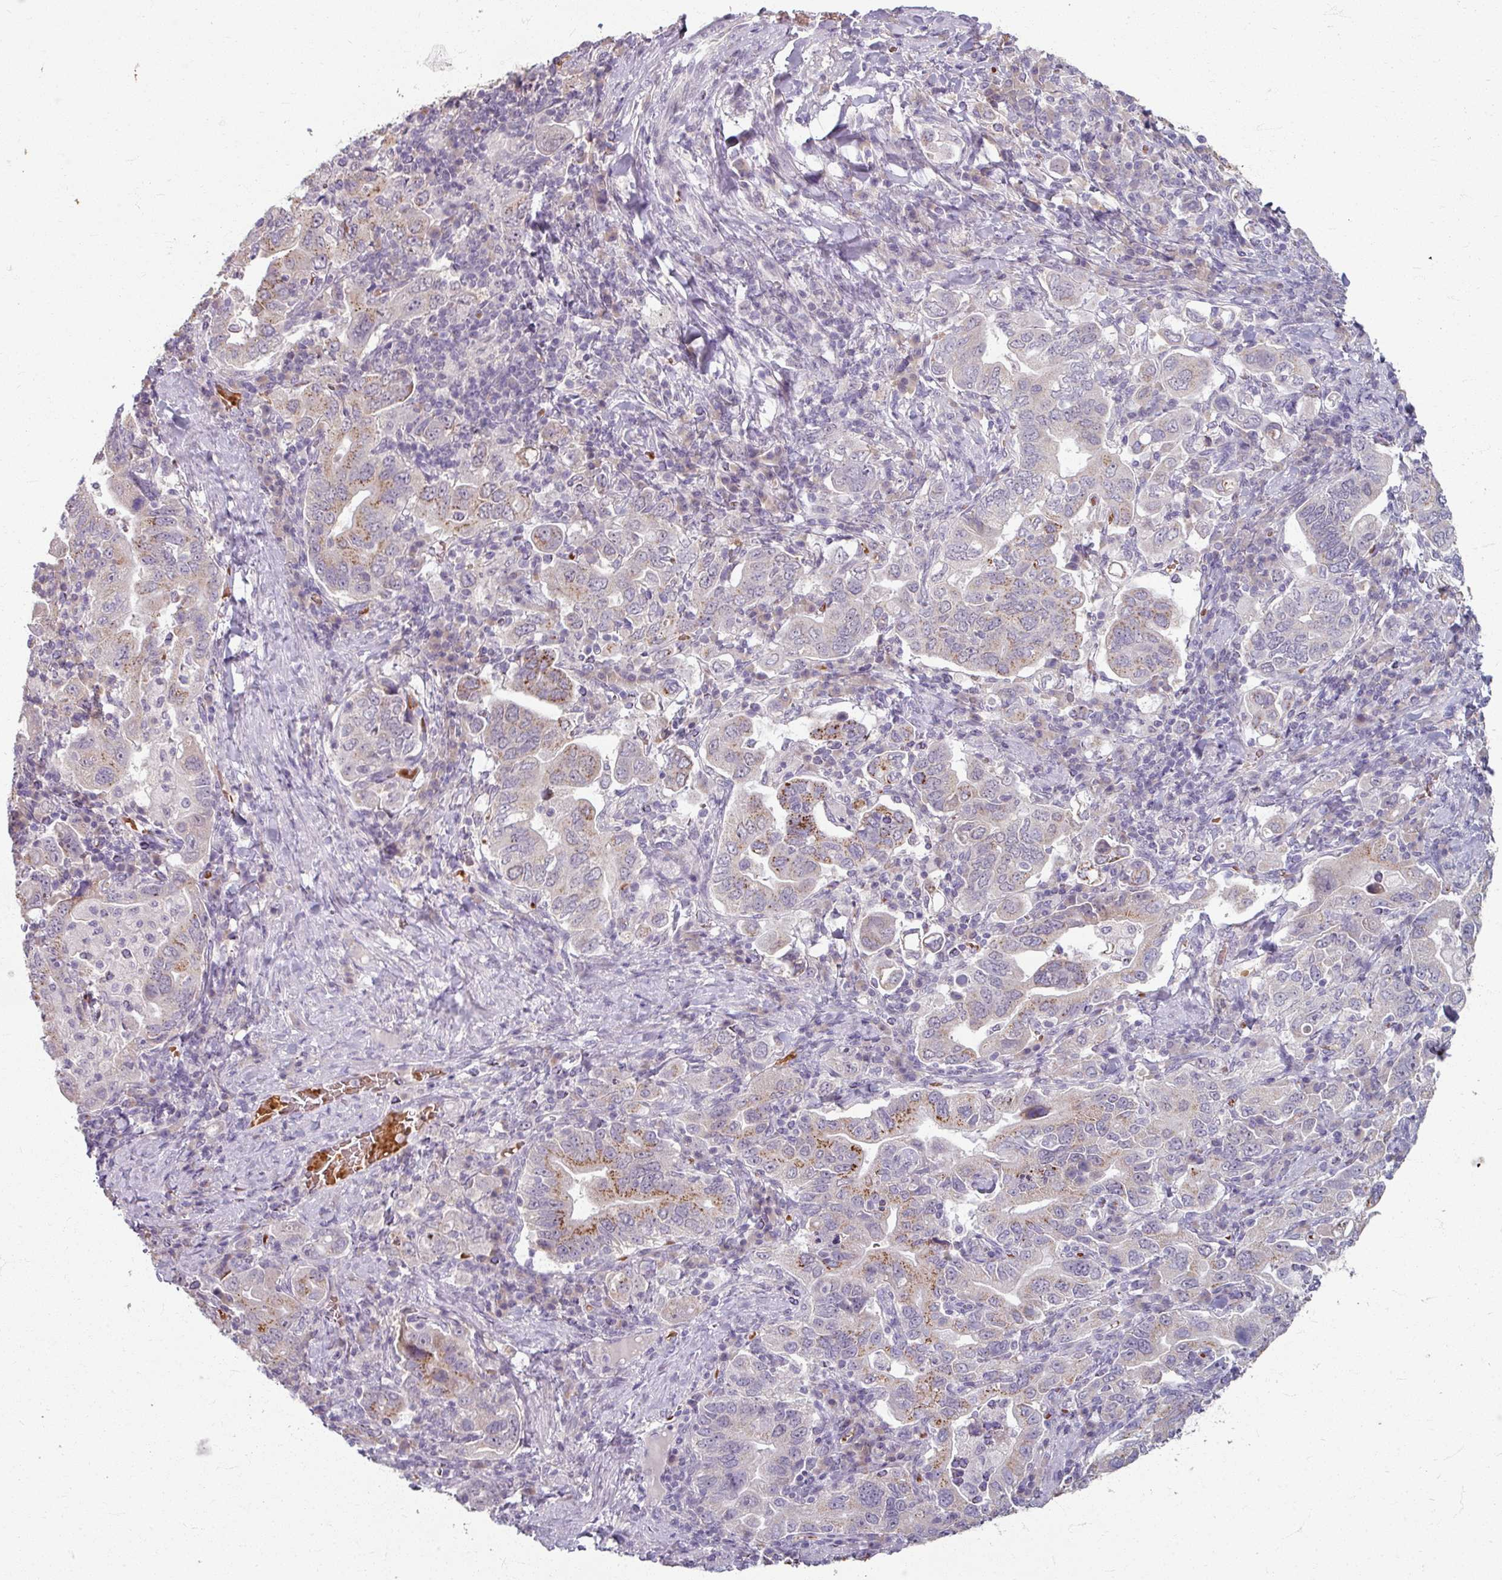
{"staining": {"intensity": "moderate", "quantity": "<25%", "location": "cytoplasmic/membranous"}, "tissue": "stomach cancer", "cell_type": "Tumor cells", "image_type": "cancer", "snomed": [{"axis": "morphology", "description": "Adenocarcinoma, NOS"}, {"axis": "topography", "description": "Stomach, upper"}, {"axis": "topography", "description": "Stomach"}], "caption": "Brown immunohistochemical staining in human stomach cancer exhibits moderate cytoplasmic/membranous staining in about <25% of tumor cells.", "gene": "KMT5C", "patient": {"sex": "male", "age": 62}}